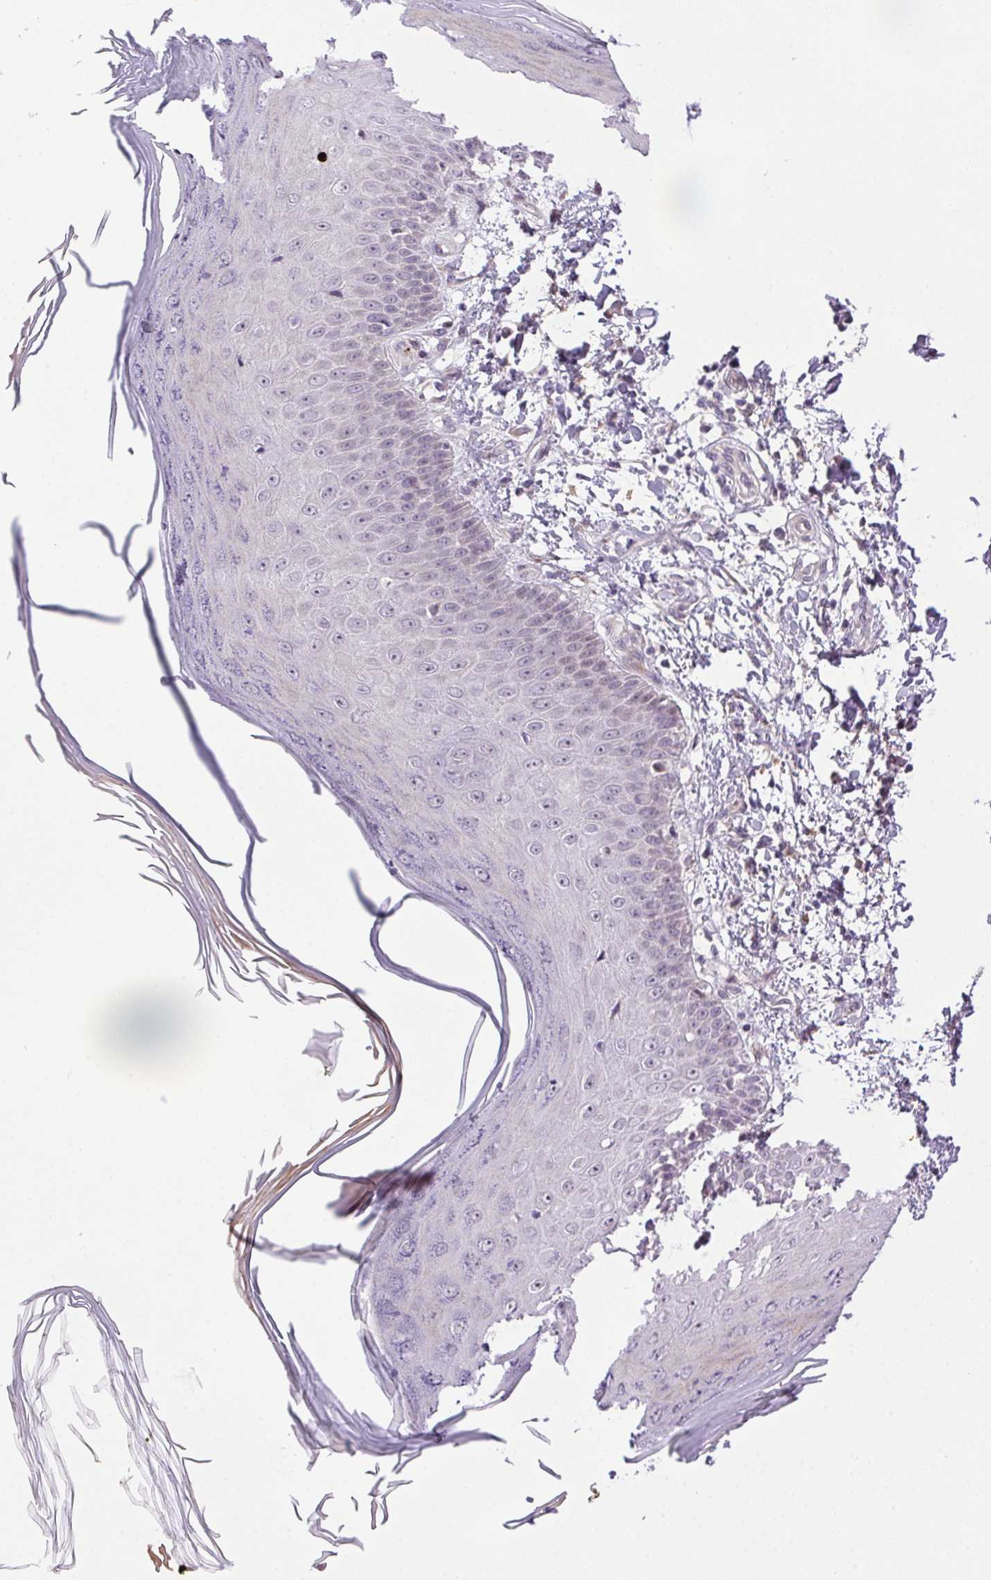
{"staining": {"intensity": "negative", "quantity": "none", "location": "none"}, "tissue": "skin", "cell_type": "Fibroblasts", "image_type": "normal", "snomed": [{"axis": "morphology", "description": "Normal tissue, NOS"}, {"axis": "topography", "description": "Skin"}], "caption": "DAB immunohistochemical staining of normal skin reveals no significant staining in fibroblasts. (DAB IHC, high magnification).", "gene": "LRRTM1", "patient": {"sex": "female", "age": 62}}